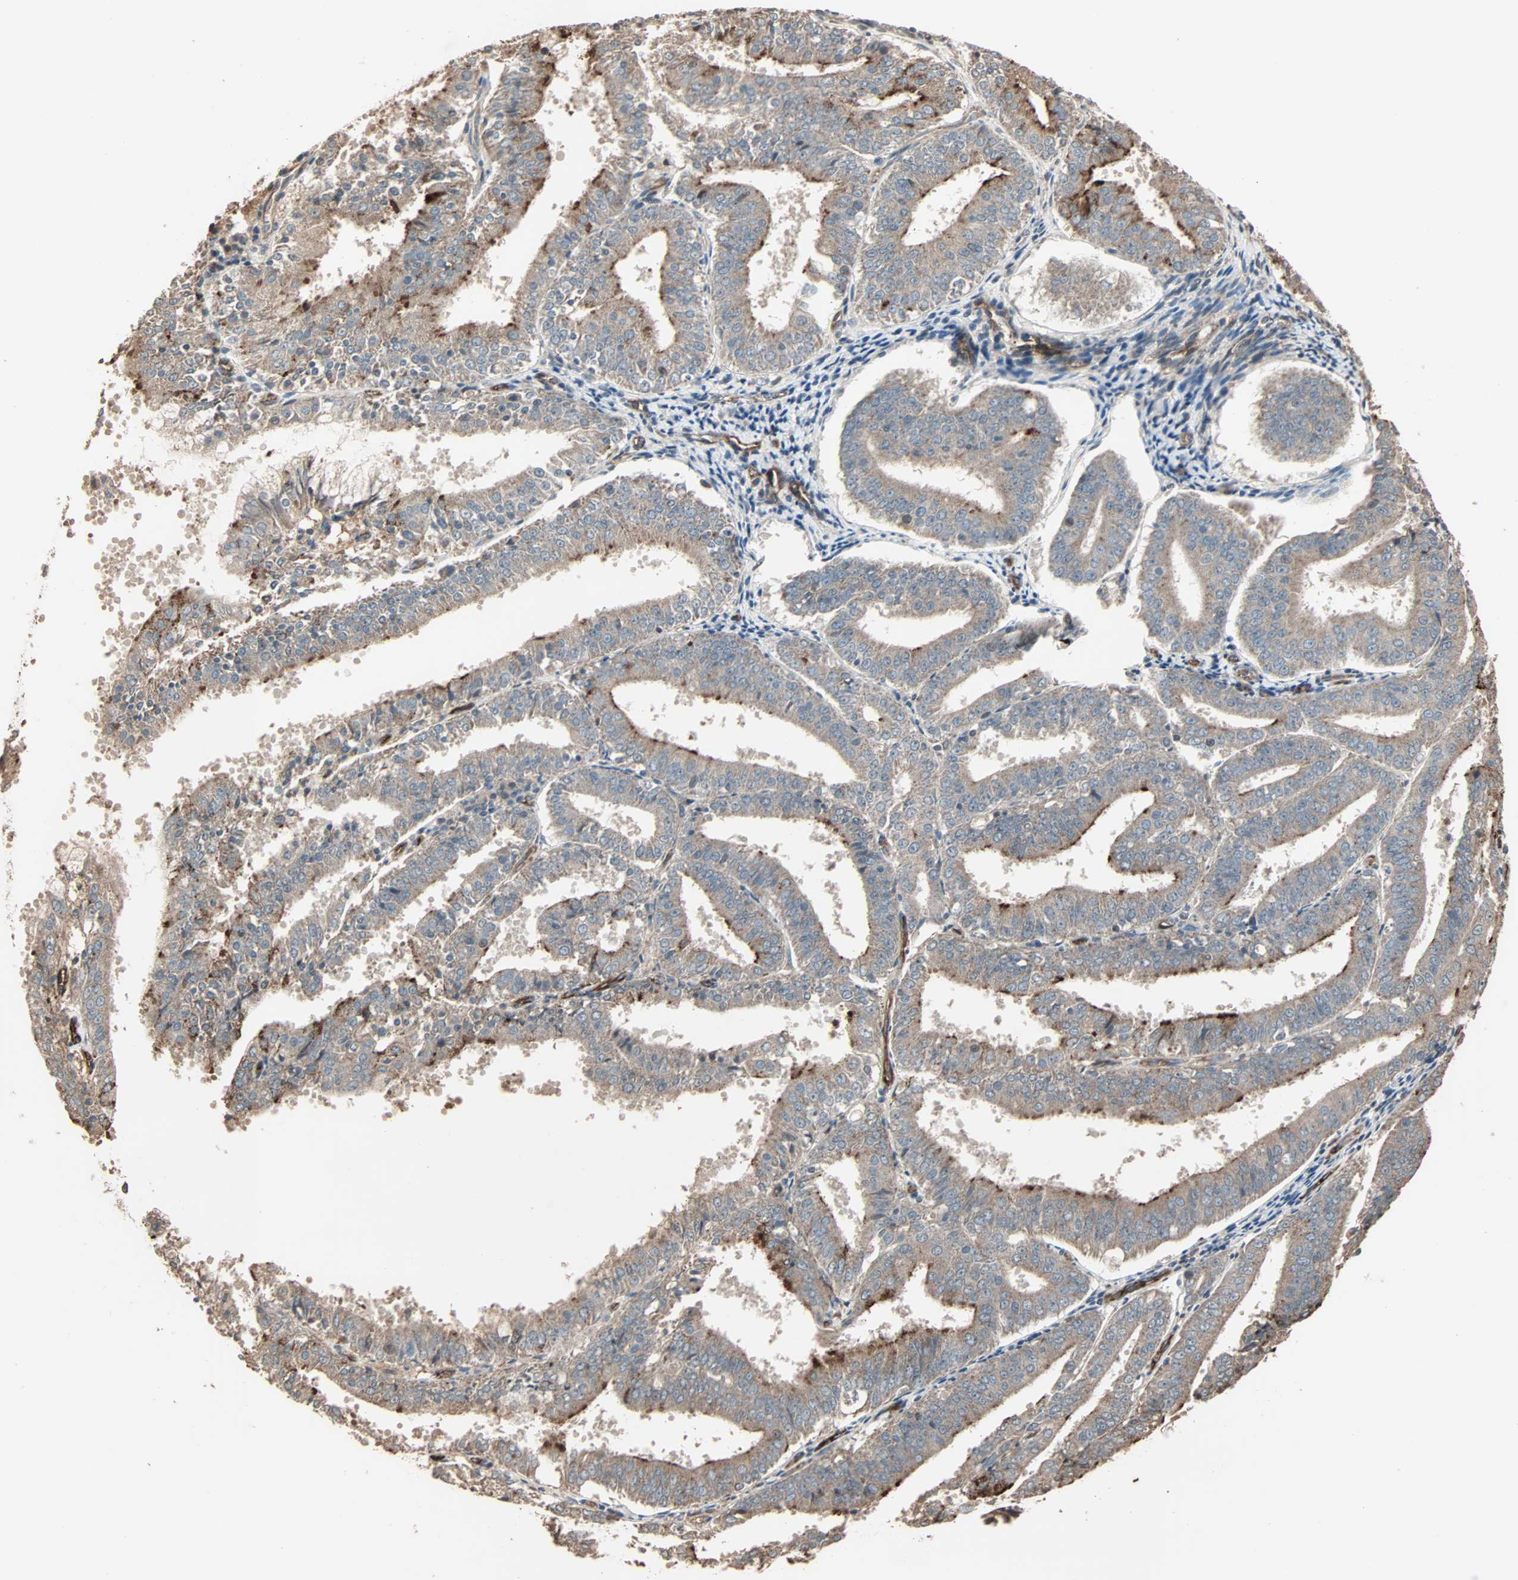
{"staining": {"intensity": "weak", "quantity": ">75%", "location": "cytoplasmic/membranous"}, "tissue": "endometrial cancer", "cell_type": "Tumor cells", "image_type": "cancer", "snomed": [{"axis": "morphology", "description": "Adenocarcinoma, NOS"}, {"axis": "topography", "description": "Endometrium"}], "caption": "Protein staining shows weak cytoplasmic/membranous positivity in approximately >75% of tumor cells in endometrial adenocarcinoma. The staining was performed using DAB to visualize the protein expression in brown, while the nuclei were stained in blue with hematoxylin (Magnification: 20x).", "gene": "CALCRL", "patient": {"sex": "female", "age": 63}}